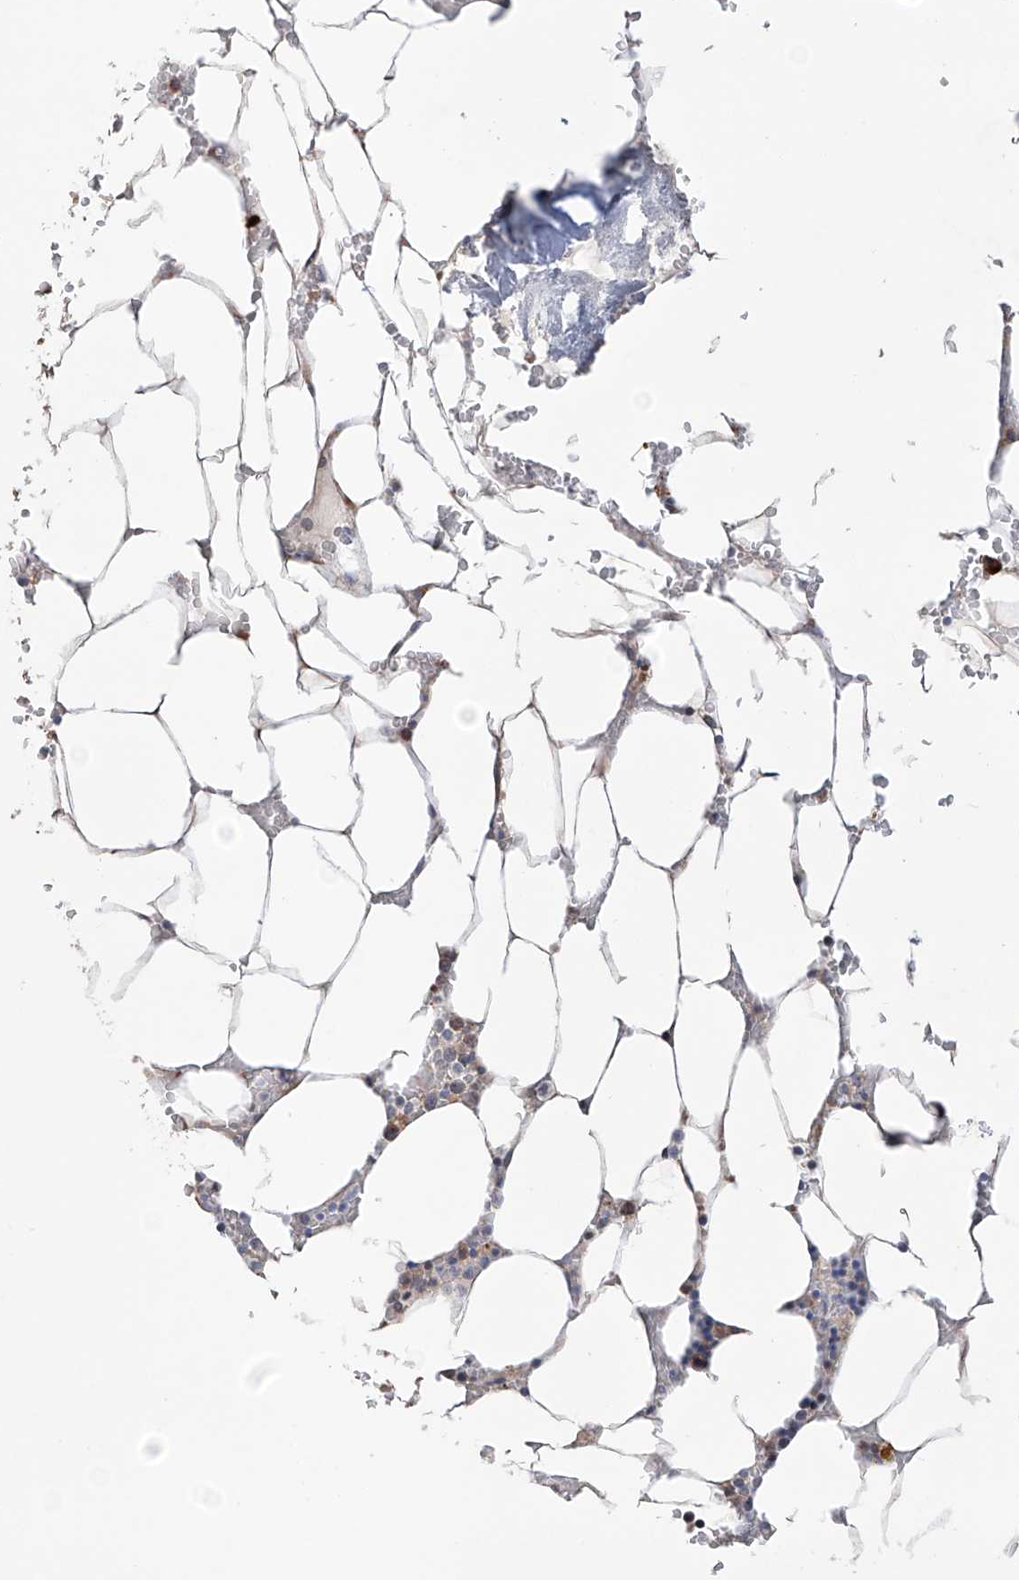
{"staining": {"intensity": "weak", "quantity": "<25%", "location": "cytoplasmic/membranous"}, "tissue": "bone marrow", "cell_type": "Hematopoietic cells", "image_type": "normal", "snomed": [{"axis": "morphology", "description": "Normal tissue, NOS"}, {"axis": "topography", "description": "Bone marrow"}], "caption": "The micrograph shows no significant expression in hematopoietic cells of bone marrow.", "gene": "AFG1L", "patient": {"sex": "male", "age": 70}}